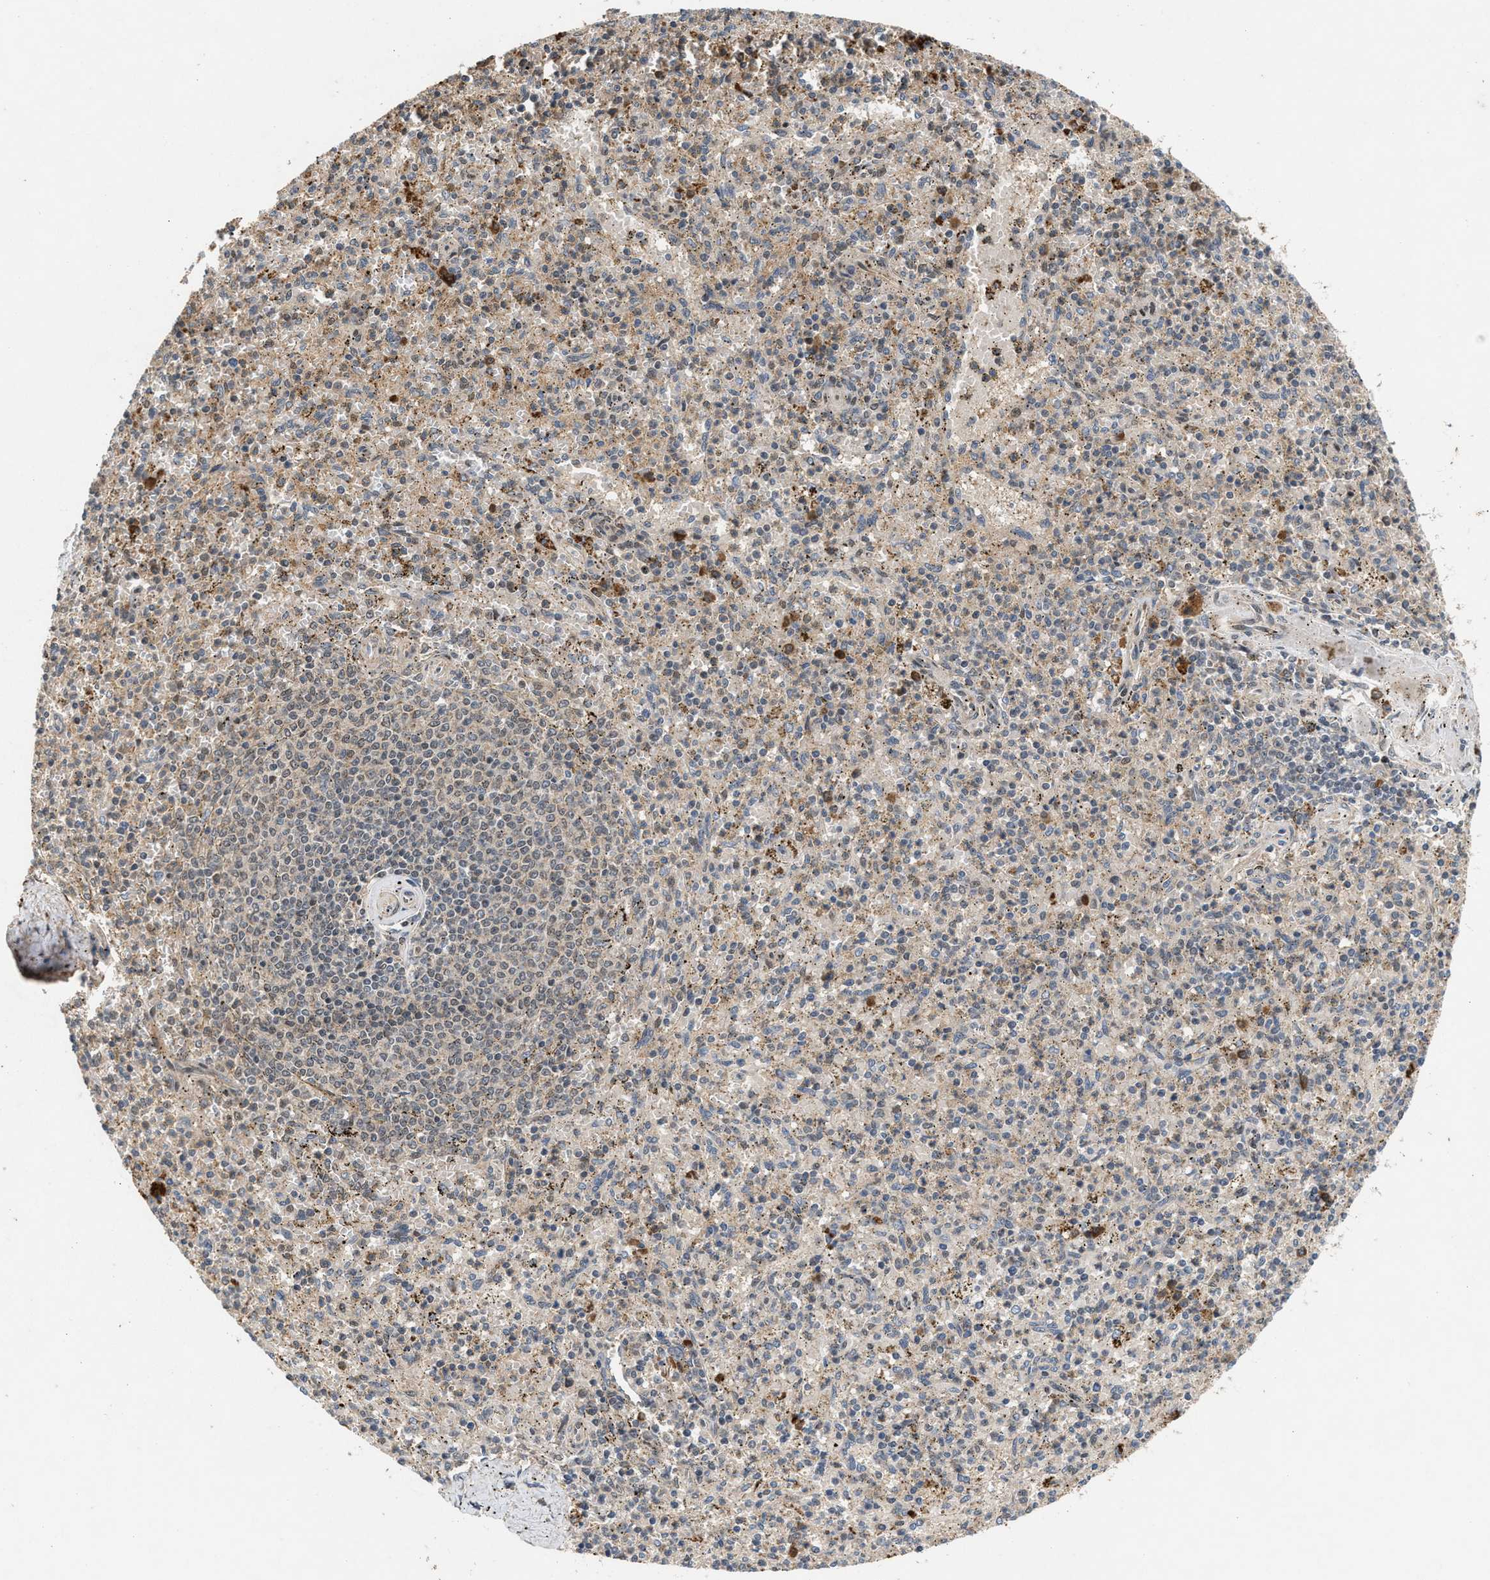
{"staining": {"intensity": "weak", "quantity": "25%-75%", "location": "nuclear"}, "tissue": "spleen", "cell_type": "Cells in red pulp", "image_type": "normal", "snomed": [{"axis": "morphology", "description": "Normal tissue, NOS"}, {"axis": "topography", "description": "Spleen"}], "caption": "IHC staining of normal spleen, which exhibits low levels of weak nuclear staining in approximately 25%-75% of cells in red pulp indicating weak nuclear protein staining. The staining was performed using DAB (3,3'-diaminobenzidine) (brown) for protein detection and nuclei were counterstained in hematoxylin (blue).", "gene": "RUSC2", "patient": {"sex": "male", "age": 72}}